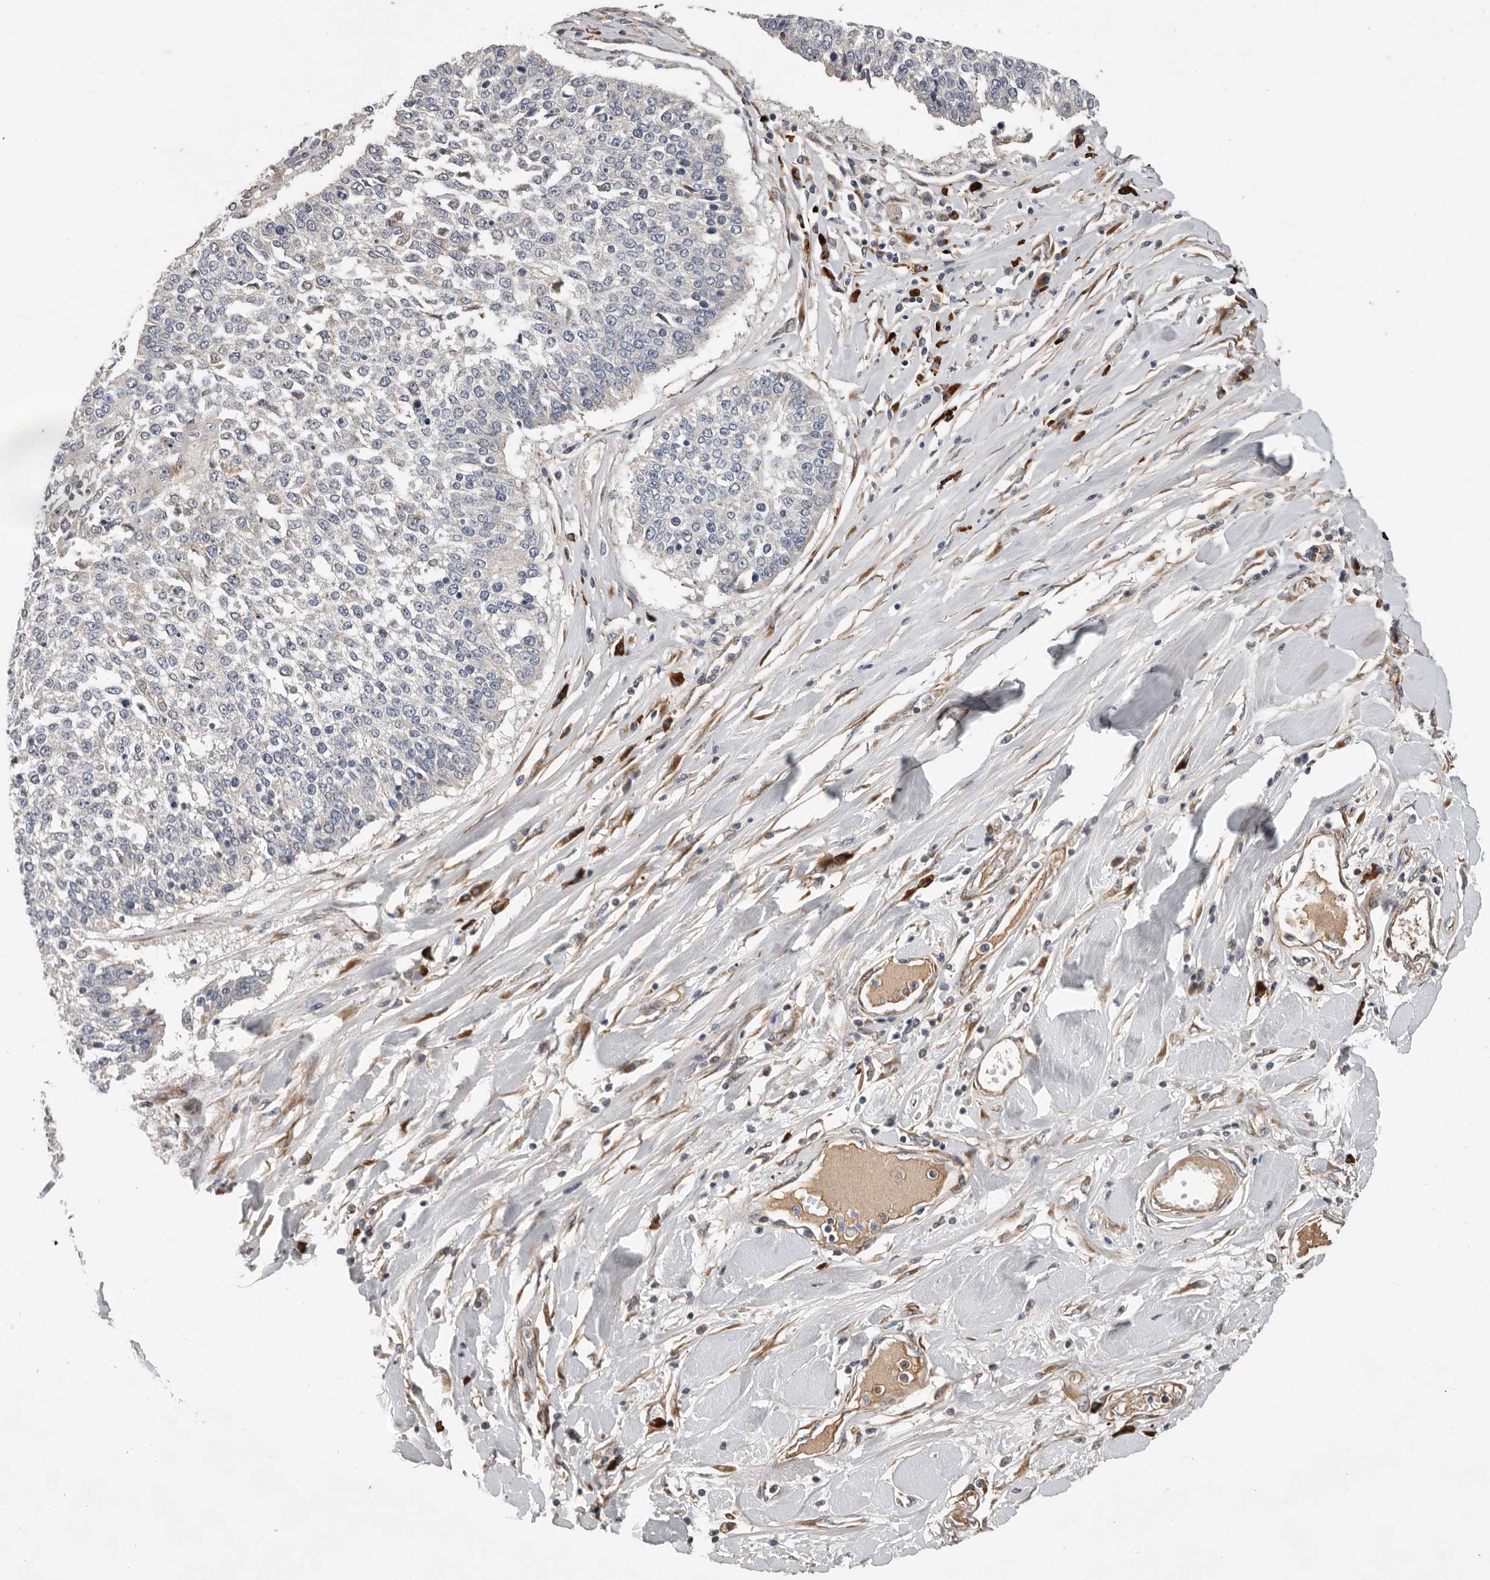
{"staining": {"intensity": "negative", "quantity": "none", "location": "none"}, "tissue": "lung cancer", "cell_type": "Tumor cells", "image_type": "cancer", "snomed": [{"axis": "morphology", "description": "Normal tissue, NOS"}, {"axis": "morphology", "description": "Squamous cell carcinoma, NOS"}, {"axis": "topography", "description": "Cartilage tissue"}, {"axis": "topography", "description": "Bronchus"}, {"axis": "topography", "description": "Lung"}, {"axis": "topography", "description": "Peripheral nerve tissue"}], "caption": "Tumor cells are negative for protein expression in human squamous cell carcinoma (lung). (DAB (3,3'-diaminobenzidine) immunohistochemistry (IHC), high magnification).", "gene": "ATXN3L", "patient": {"sex": "female", "age": 49}}